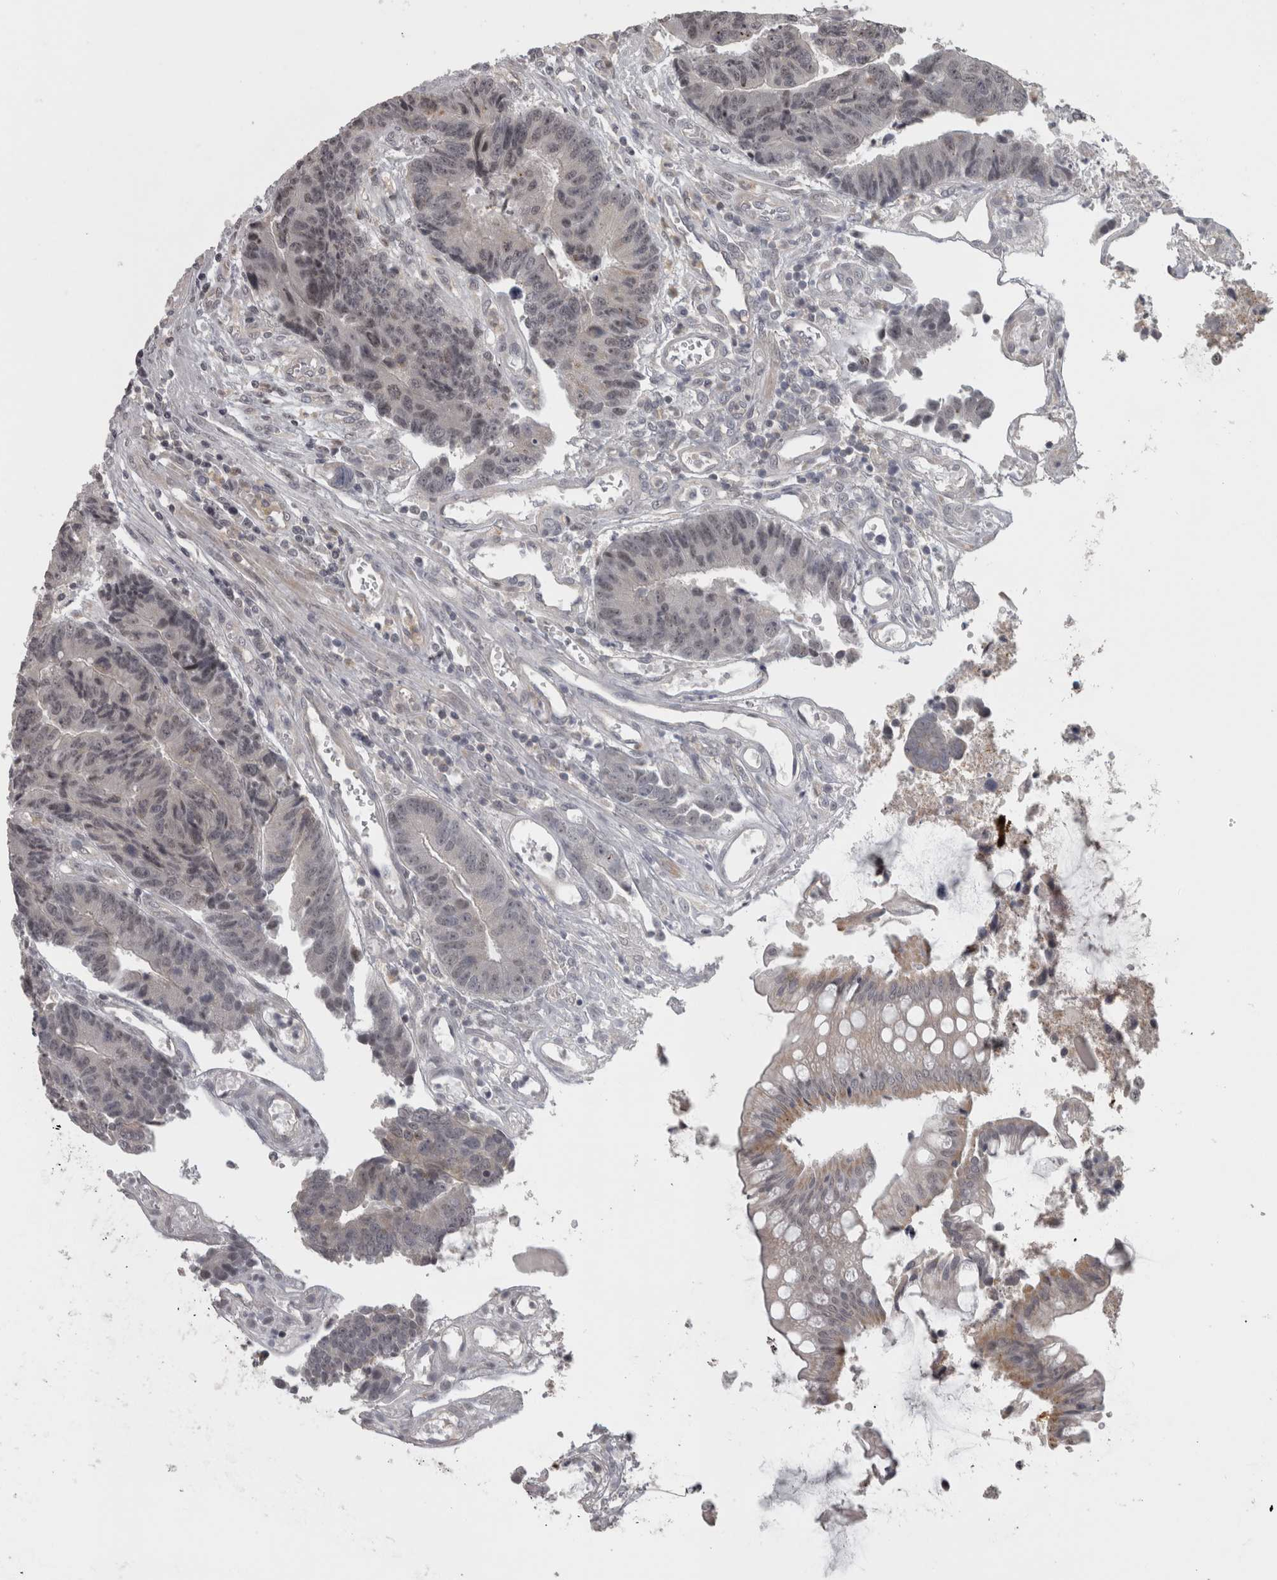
{"staining": {"intensity": "weak", "quantity": "<25%", "location": "cytoplasmic/membranous"}, "tissue": "colorectal cancer", "cell_type": "Tumor cells", "image_type": "cancer", "snomed": [{"axis": "morphology", "description": "Adenocarcinoma, NOS"}, {"axis": "topography", "description": "Rectum"}], "caption": "IHC histopathology image of human colorectal cancer (adenocarcinoma) stained for a protein (brown), which reveals no positivity in tumor cells.", "gene": "PPP1R12B", "patient": {"sex": "male", "age": 84}}